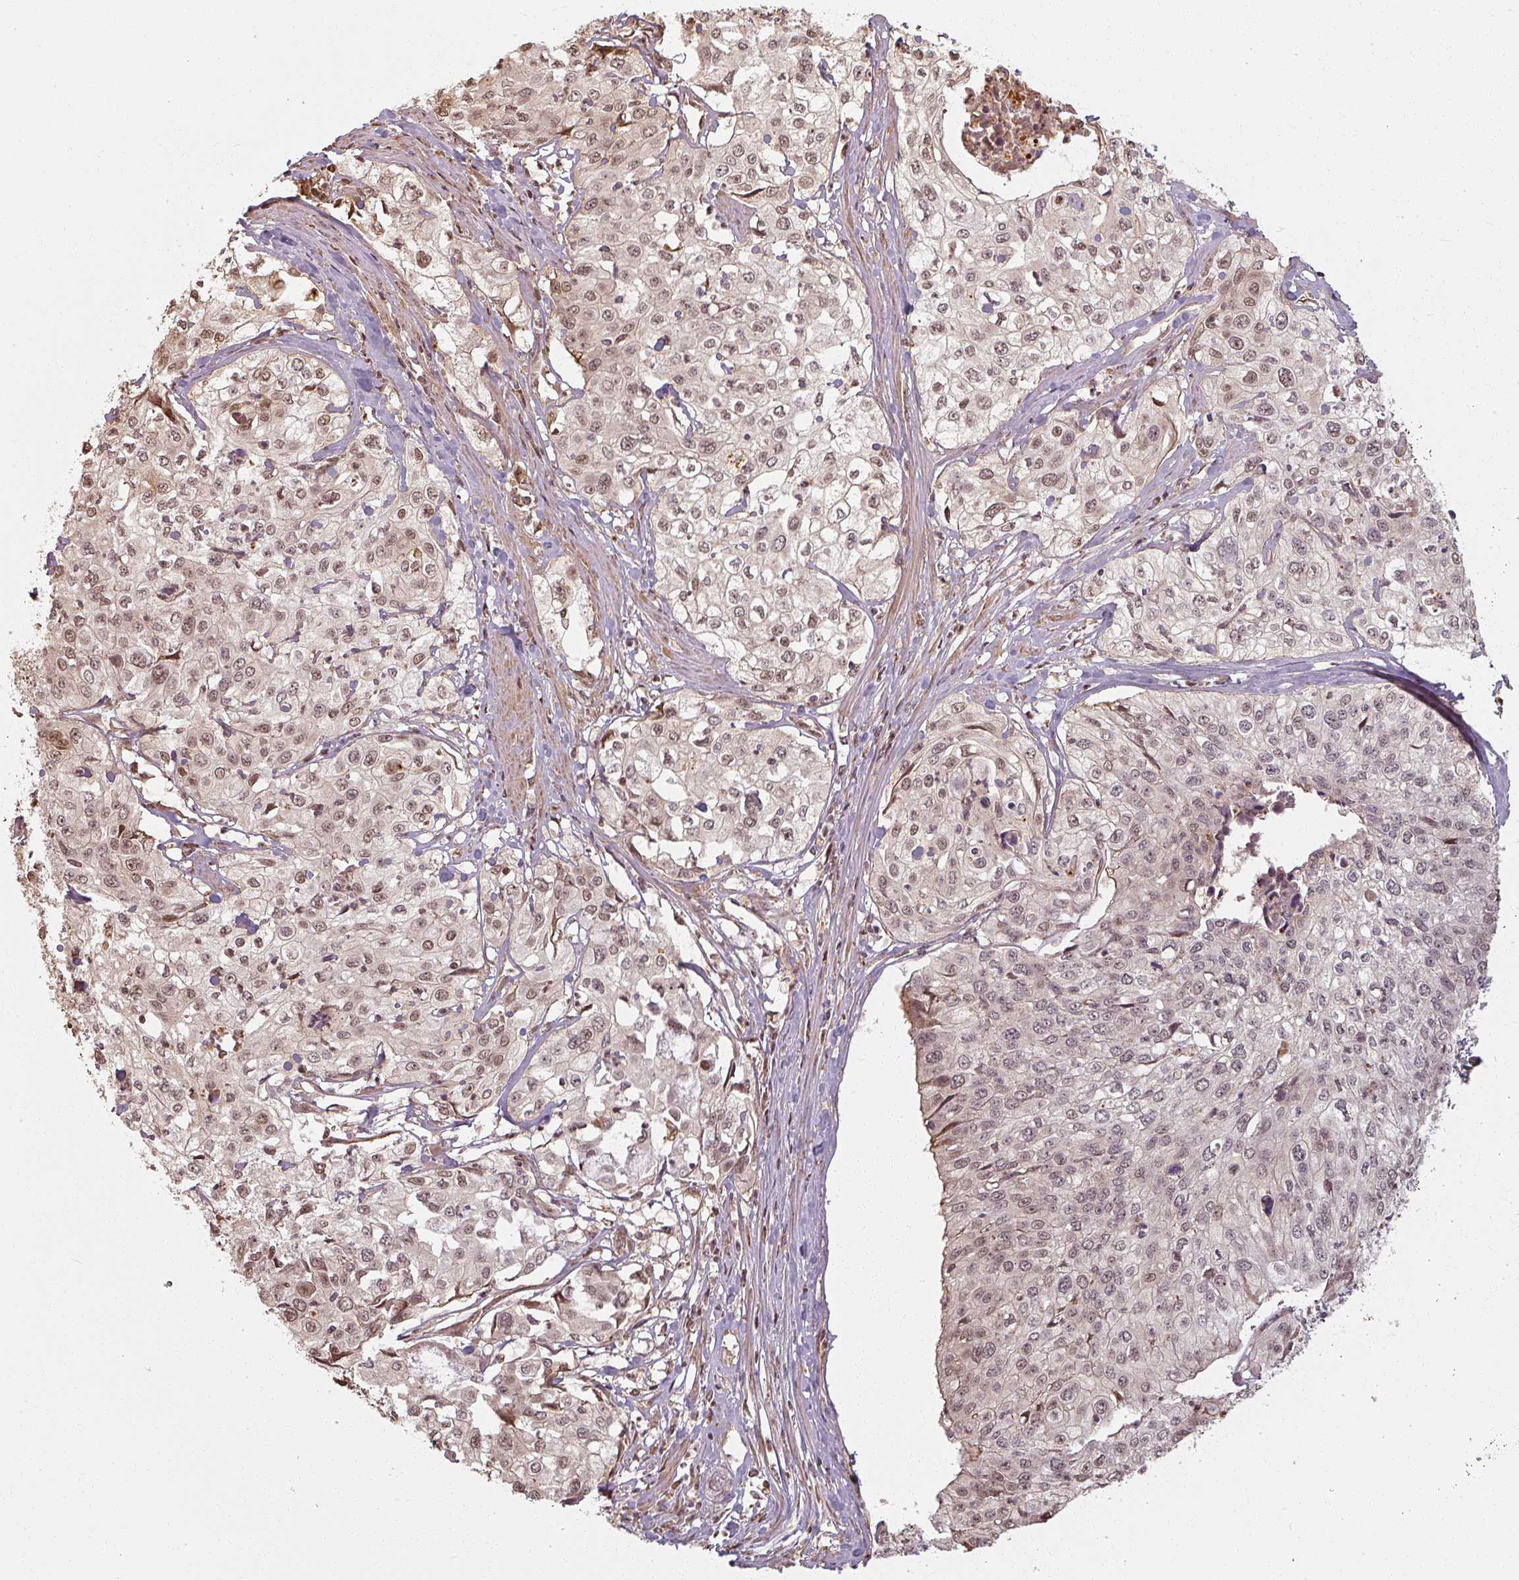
{"staining": {"intensity": "moderate", "quantity": ">75%", "location": "nuclear"}, "tissue": "cervical cancer", "cell_type": "Tumor cells", "image_type": "cancer", "snomed": [{"axis": "morphology", "description": "Squamous cell carcinoma, NOS"}, {"axis": "topography", "description": "Cervix"}], "caption": "Immunohistochemistry (IHC) of cervical cancer (squamous cell carcinoma) displays medium levels of moderate nuclear positivity in approximately >75% of tumor cells.", "gene": "MED19", "patient": {"sex": "female", "age": 31}}